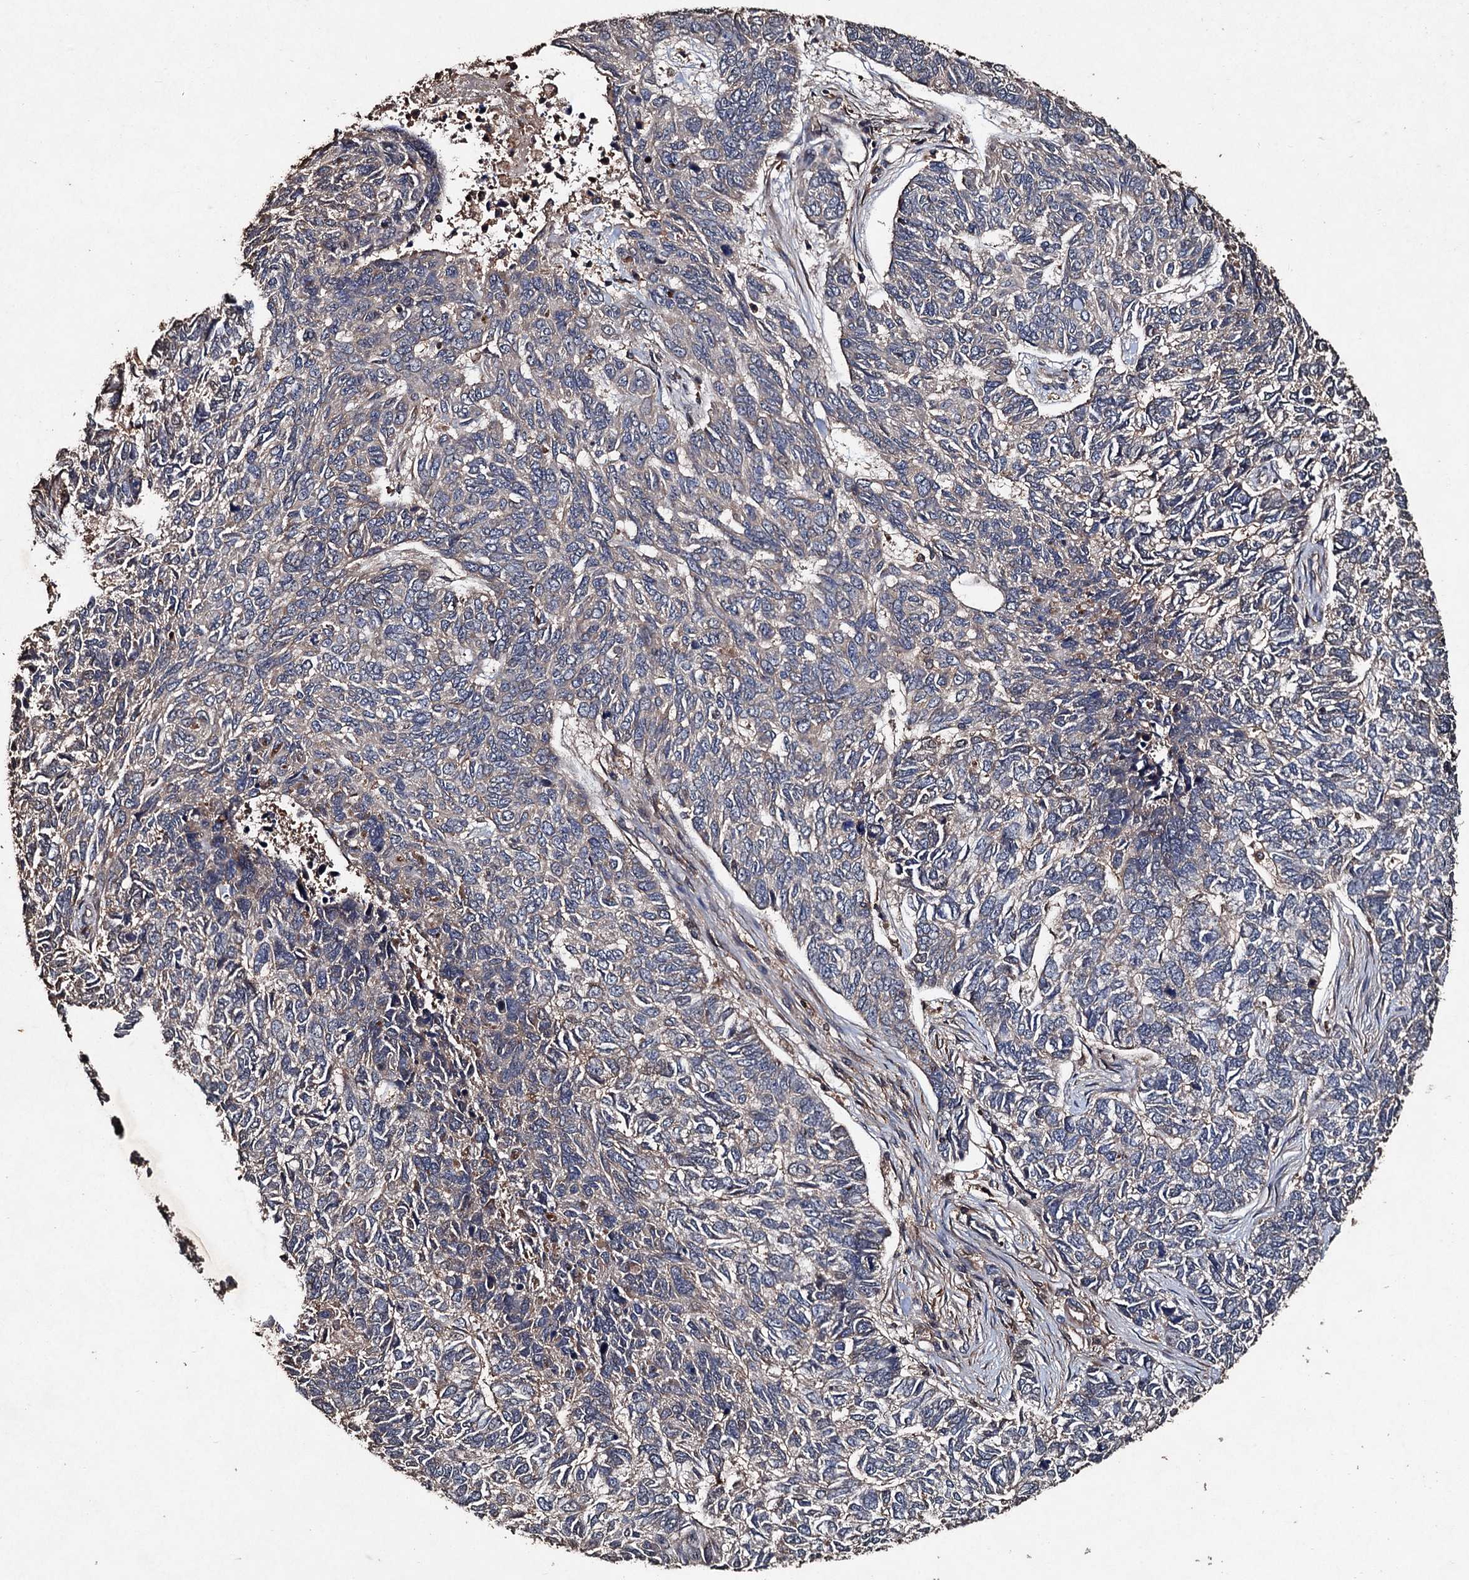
{"staining": {"intensity": "negative", "quantity": "none", "location": "none"}, "tissue": "skin cancer", "cell_type": "Tumor cells", "image_type": "cancer", "snomed": [{"axis": "morphology", "description": "Basal cell carcinoma"}, {"axis": "topography", "description": "Skin"}], "caption": "This is an IHC image of human skin cancer. There is no staining in tumor cells.", "gene": "KERA", "patient": {"sex": "female", "age": 65}}